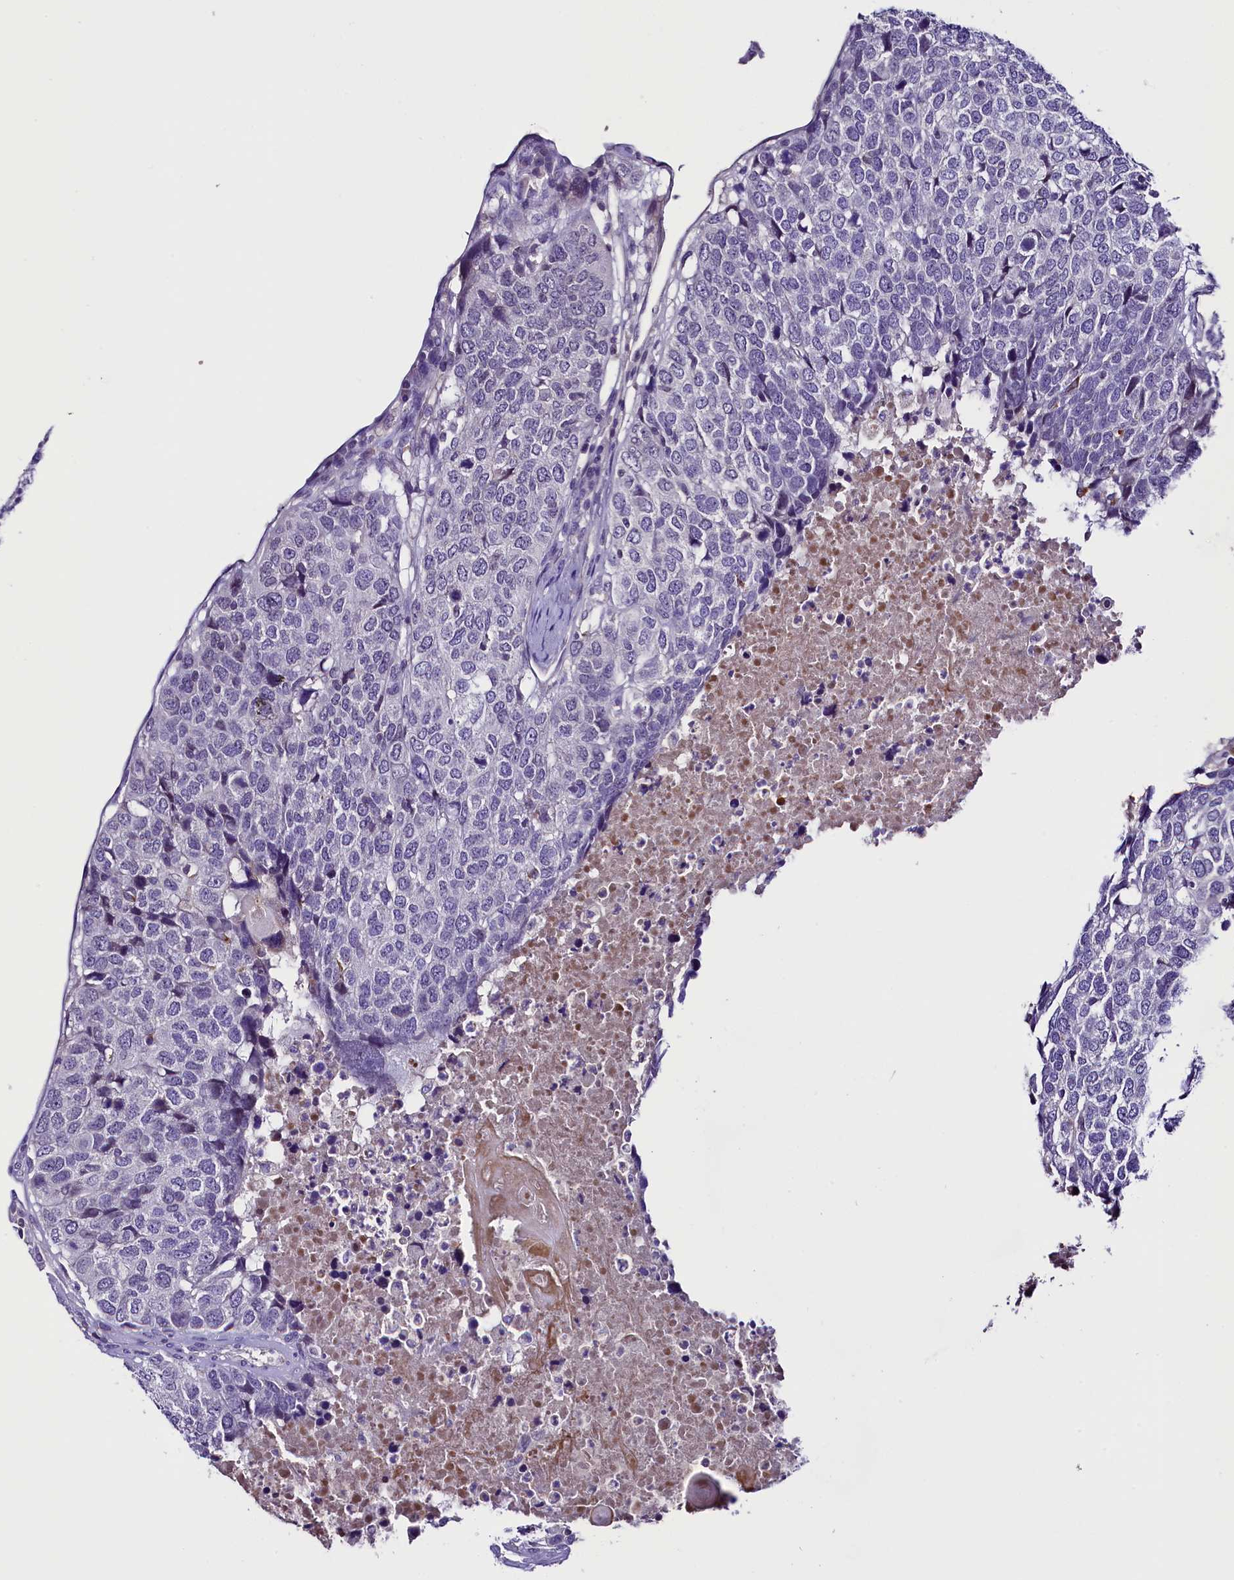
{"staining": {"intensity": "negative", "quantity": "none", "location": "none"}, "tissue": "head and neck cancer", "cell_type": "Tumor cells", "image_type": "cancer", "snomed": [{"axis": "morphology", "description": "Squamous cell carcinoma, NOS"}, {"axis": "topography", "description": "Head-Neck"}], "caption": "Tumor cells show no significant protein positivity in squamous cell carcinoma (head and neck). Nuclei are stained in blue.", "gene": "MEX3B", "patient": {"sex": "male", "age": 66}}